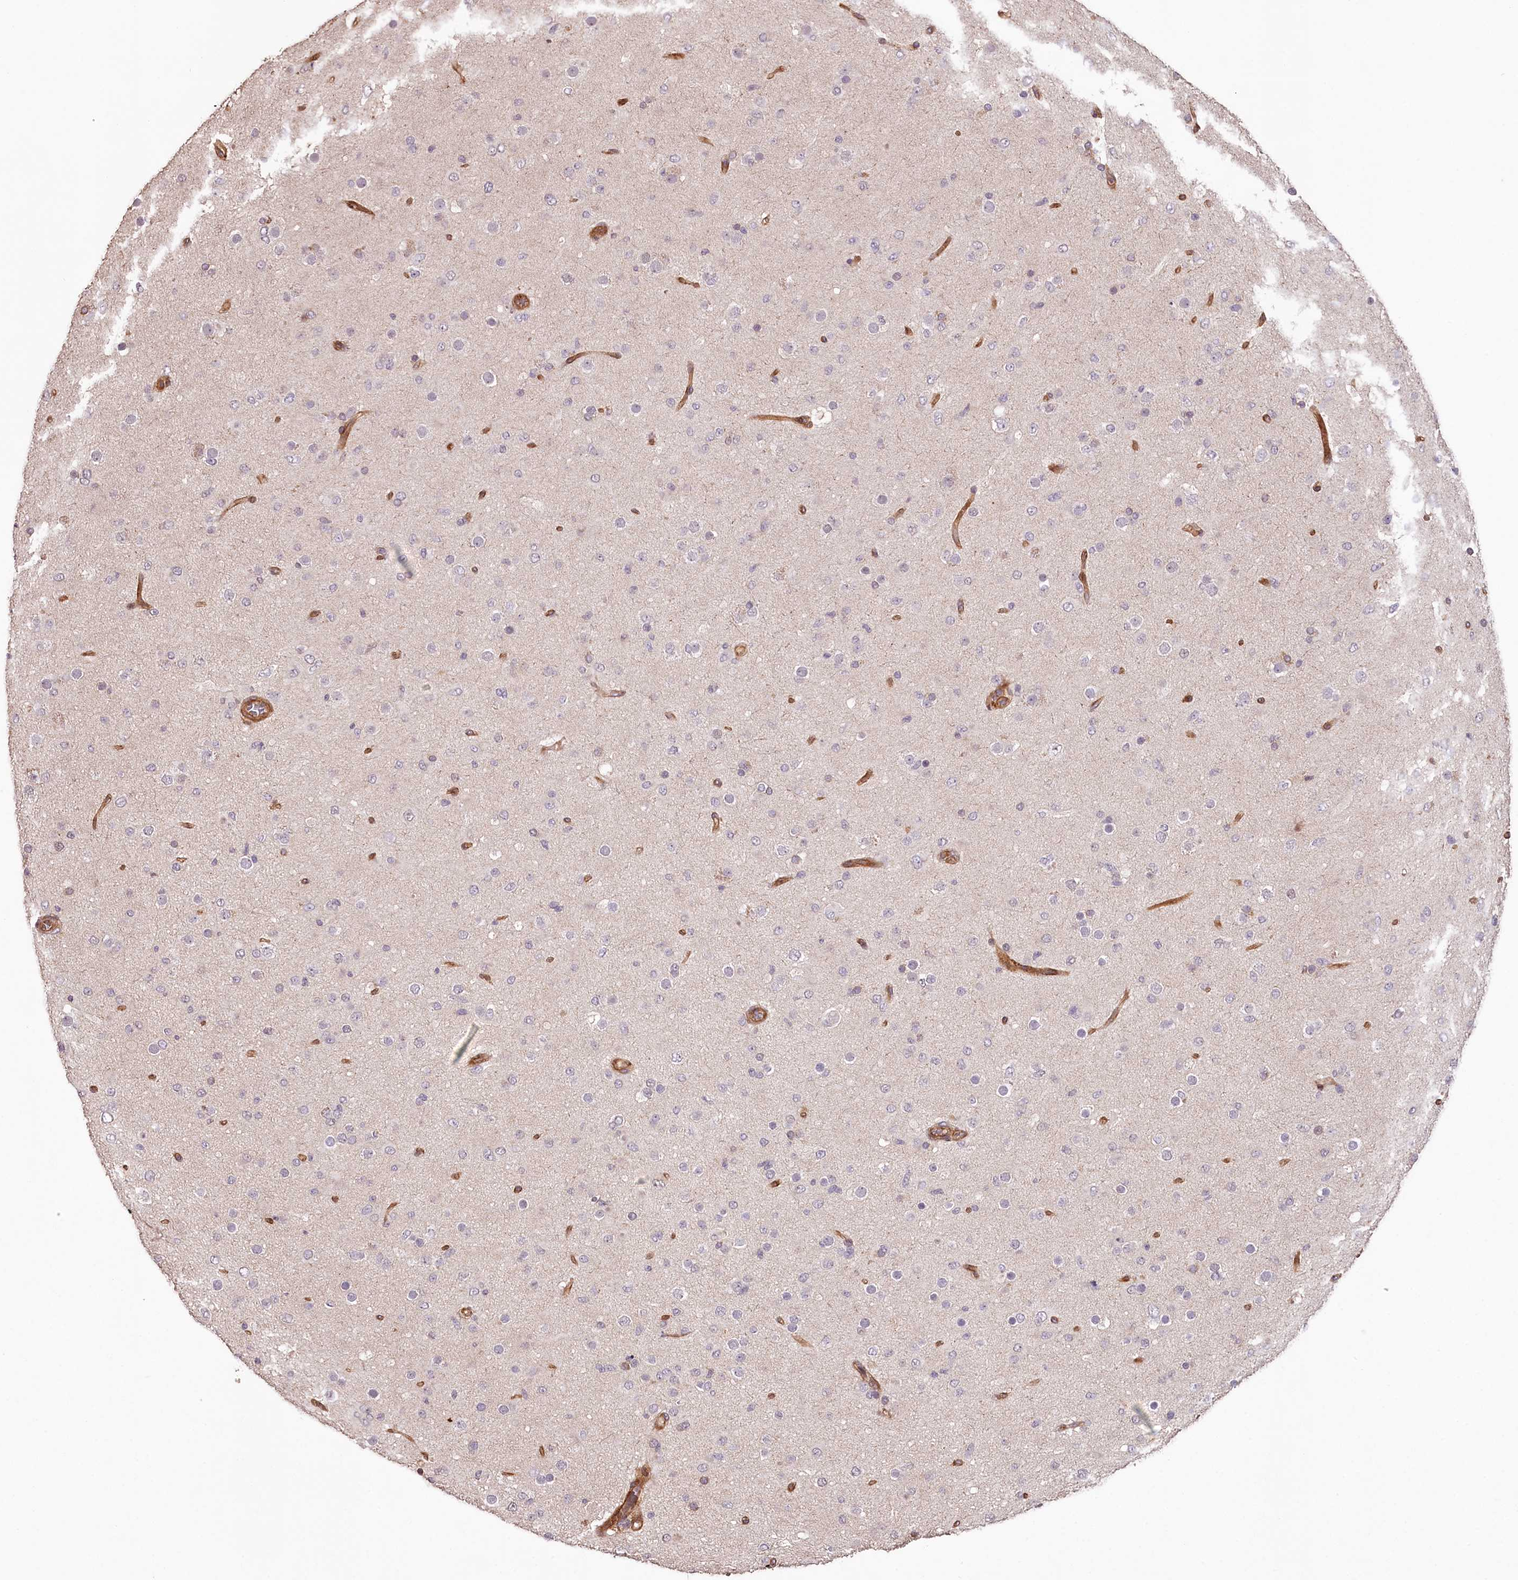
{"staining": {"intensity": "negative", "quantity": "none", "location": "none"}, "tissue": "glioma", "cell_type": "Tumor cells", "image_type": "cancer", "snomed": [{"axis": "morphology", "description": "Glioma, malignant, Low grade"}, {"axis": "topography", "description": "Brain"}], "caption": "IHC image of neoplastic tissue: malignant low-grade glioma stained with DAB exhibits no significant protein positivity in tumor cells. (DAB immunohistochemistry with hematoxylin counter stain).", "gene": "KIF14", "patient": {"sex": "male", "age": 65}}